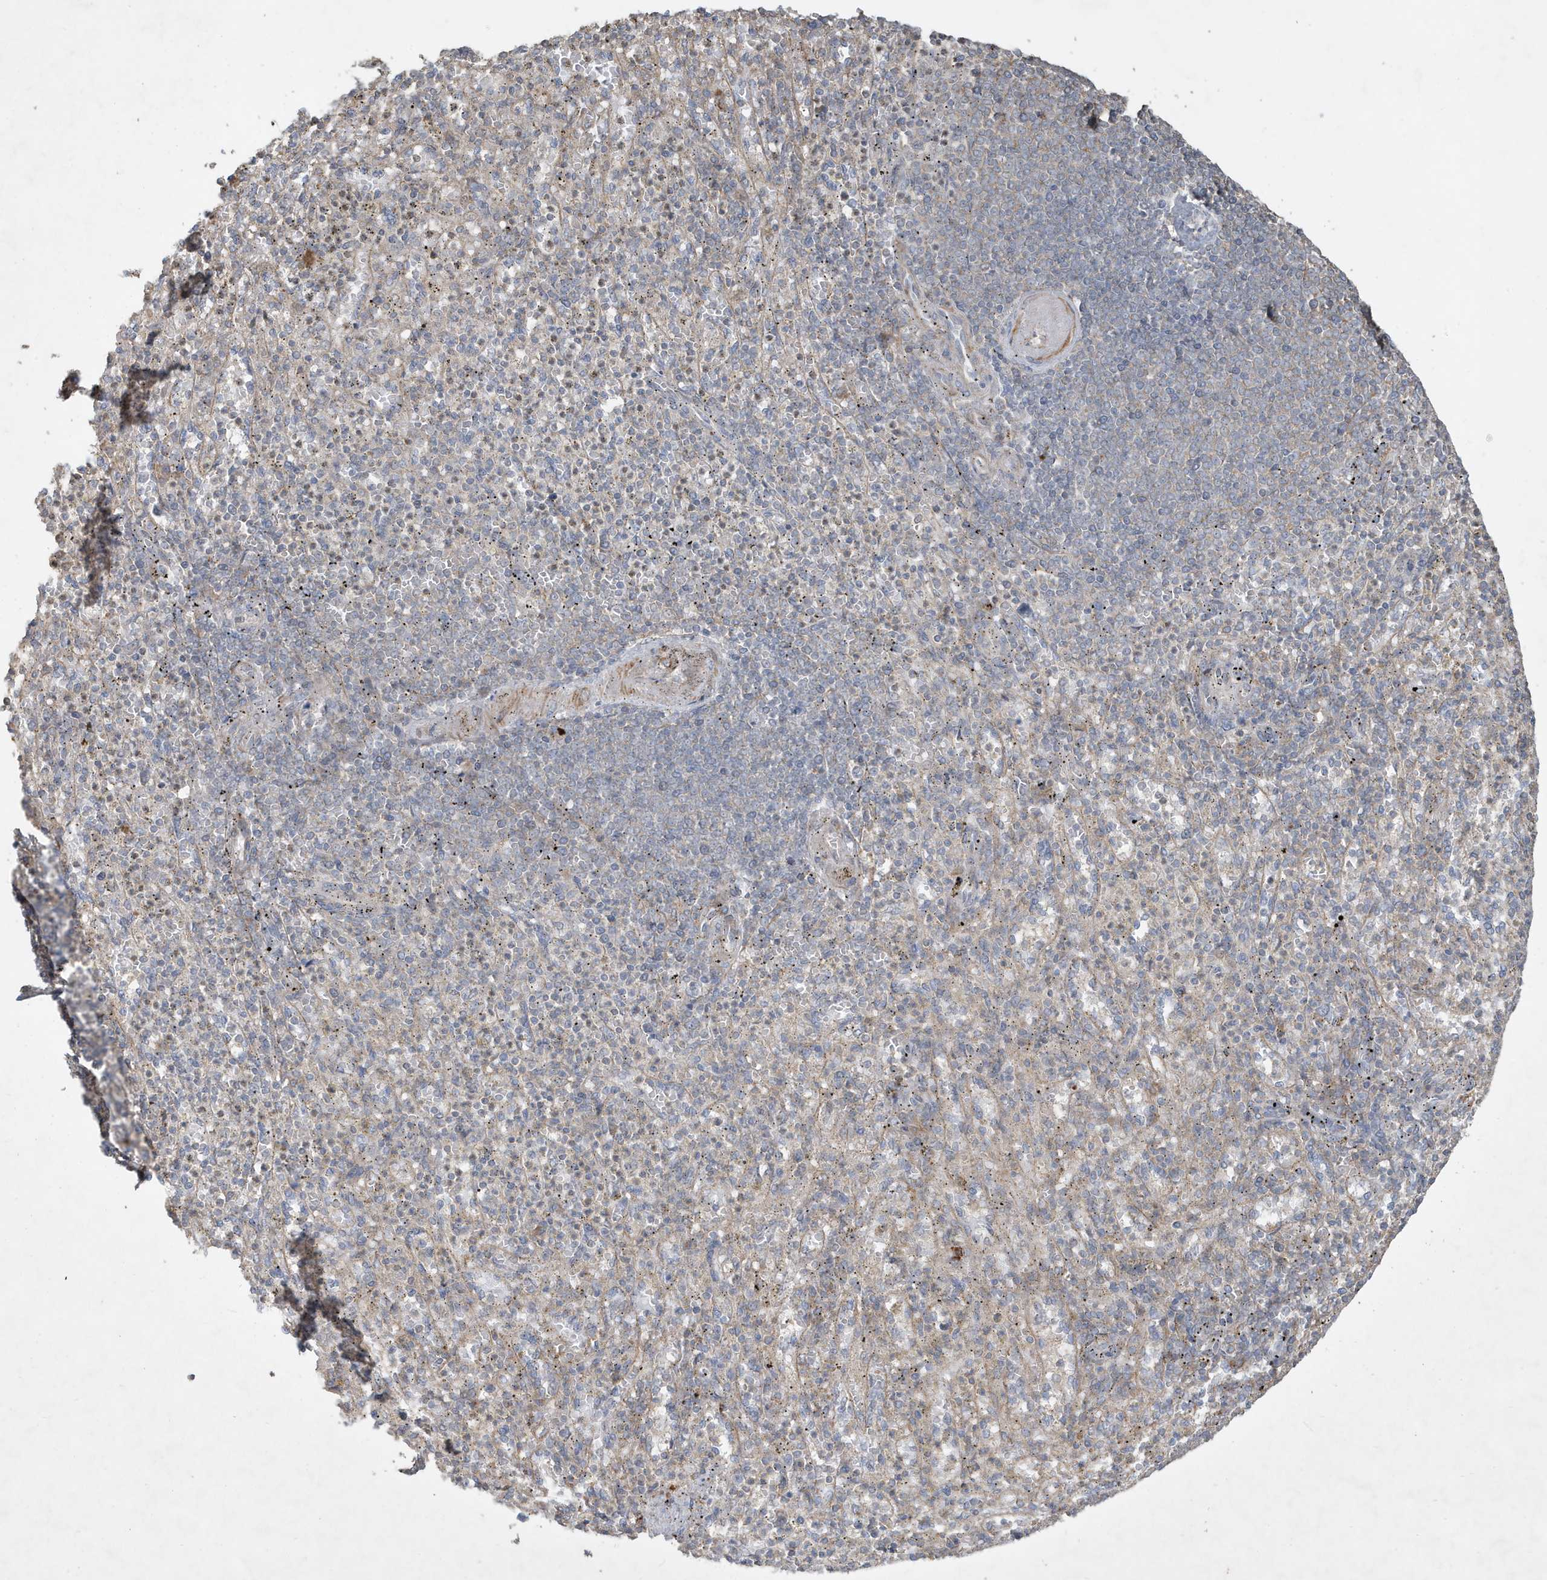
{"staining": {"intensity": "negative", "quantity": "none", "location": "none"}, "tissue": "spleen", "cell_type": "Cells in red pulp", "image_type": "normal", "snomed": [{"axis": "morphology", "description": "Normal tissue, NOS"}, {"axis": "topography", "description": "Spleen"}], "caption": "This is an immunohistochemistry (IHC) image of benign spleen. There is no staining in cells in red pulp.", "gene": "PRRT3", "patient": {"sex": "female", "age": 74}}